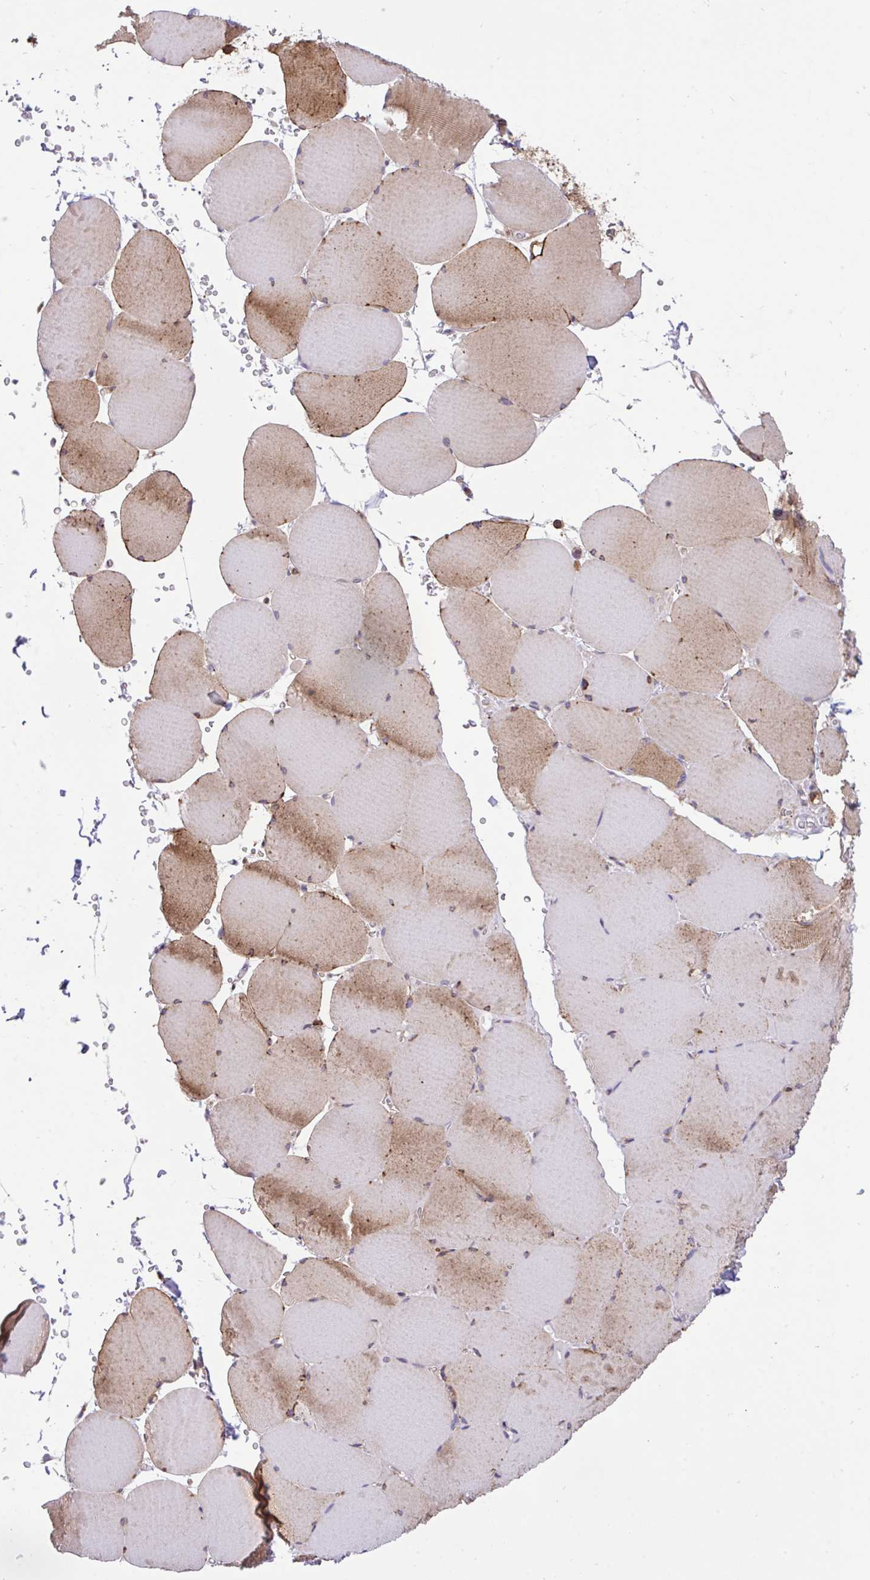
{"staining": {"intensity": "moderate", "quantity": "25%-75%", "location": "cytoplasmic/membranous"}, "tissue": "skeletal muscle", "cell_type": "Myocytes", "image_type": "normal", "snomed": [{"axis": "morphology", "description": "Normal tissue, NOS"}, {"axis": "topography", "description": "Skeletal muscle"}, {"axis": "topography", "description": "Head-Neck"}], "caption": "IHC (DAB) staining of benign human skeletal muscle exhibits moderate cytoplasmic/membranous protein expression in about 25%-75% of myocytes.", "gene": "ERI1", "patient": {"sex": "male", "age": 66}}